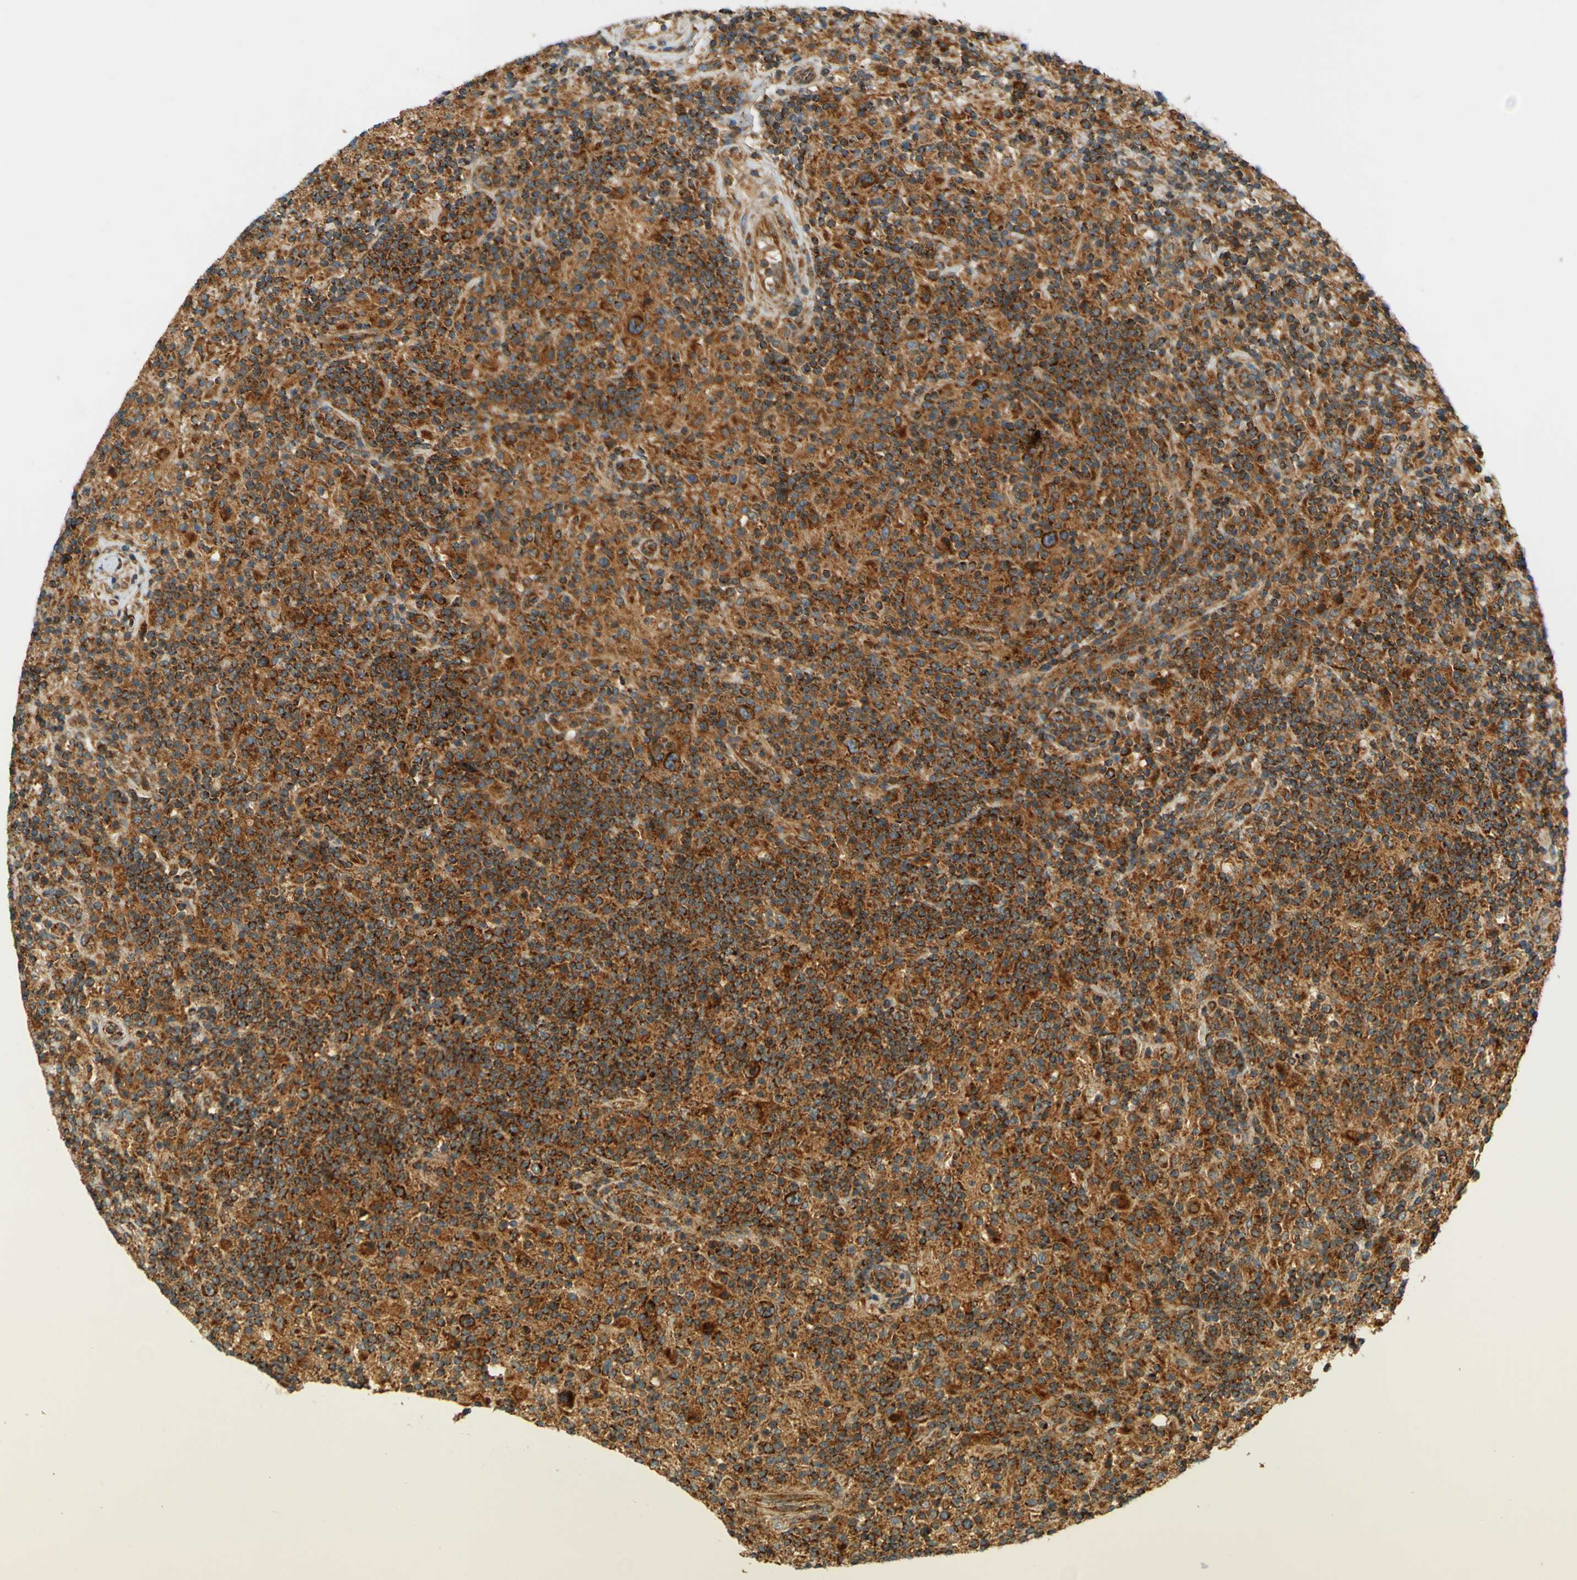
{"staining": {"intensity": "strong", "quantity": ">75%", "location": "cytoplasmic/membranous"}, "tissue": "lymphoma", "cell_type": "Tumor cells", "image_type": "cancer", "snomed": [{"axis": "morphology", "description": "Hodgkin's disease, NOS"}, {"axis": "topography", "description": "Lymph node"}], "caption": "The micrograph shows immunohistochemical staining of lymphoma. There is strong cytoplasmic/membranous staining is present in about >75% of tumor cells. The staining is performed using DAB (3,3'-diaminobenzidine) brown chromogen to label protein expression. The nuclei are counter-stained blue using hematoxylin.", "gene": "DNAJC5", "patient": {"sex": "male", "age": 70}}